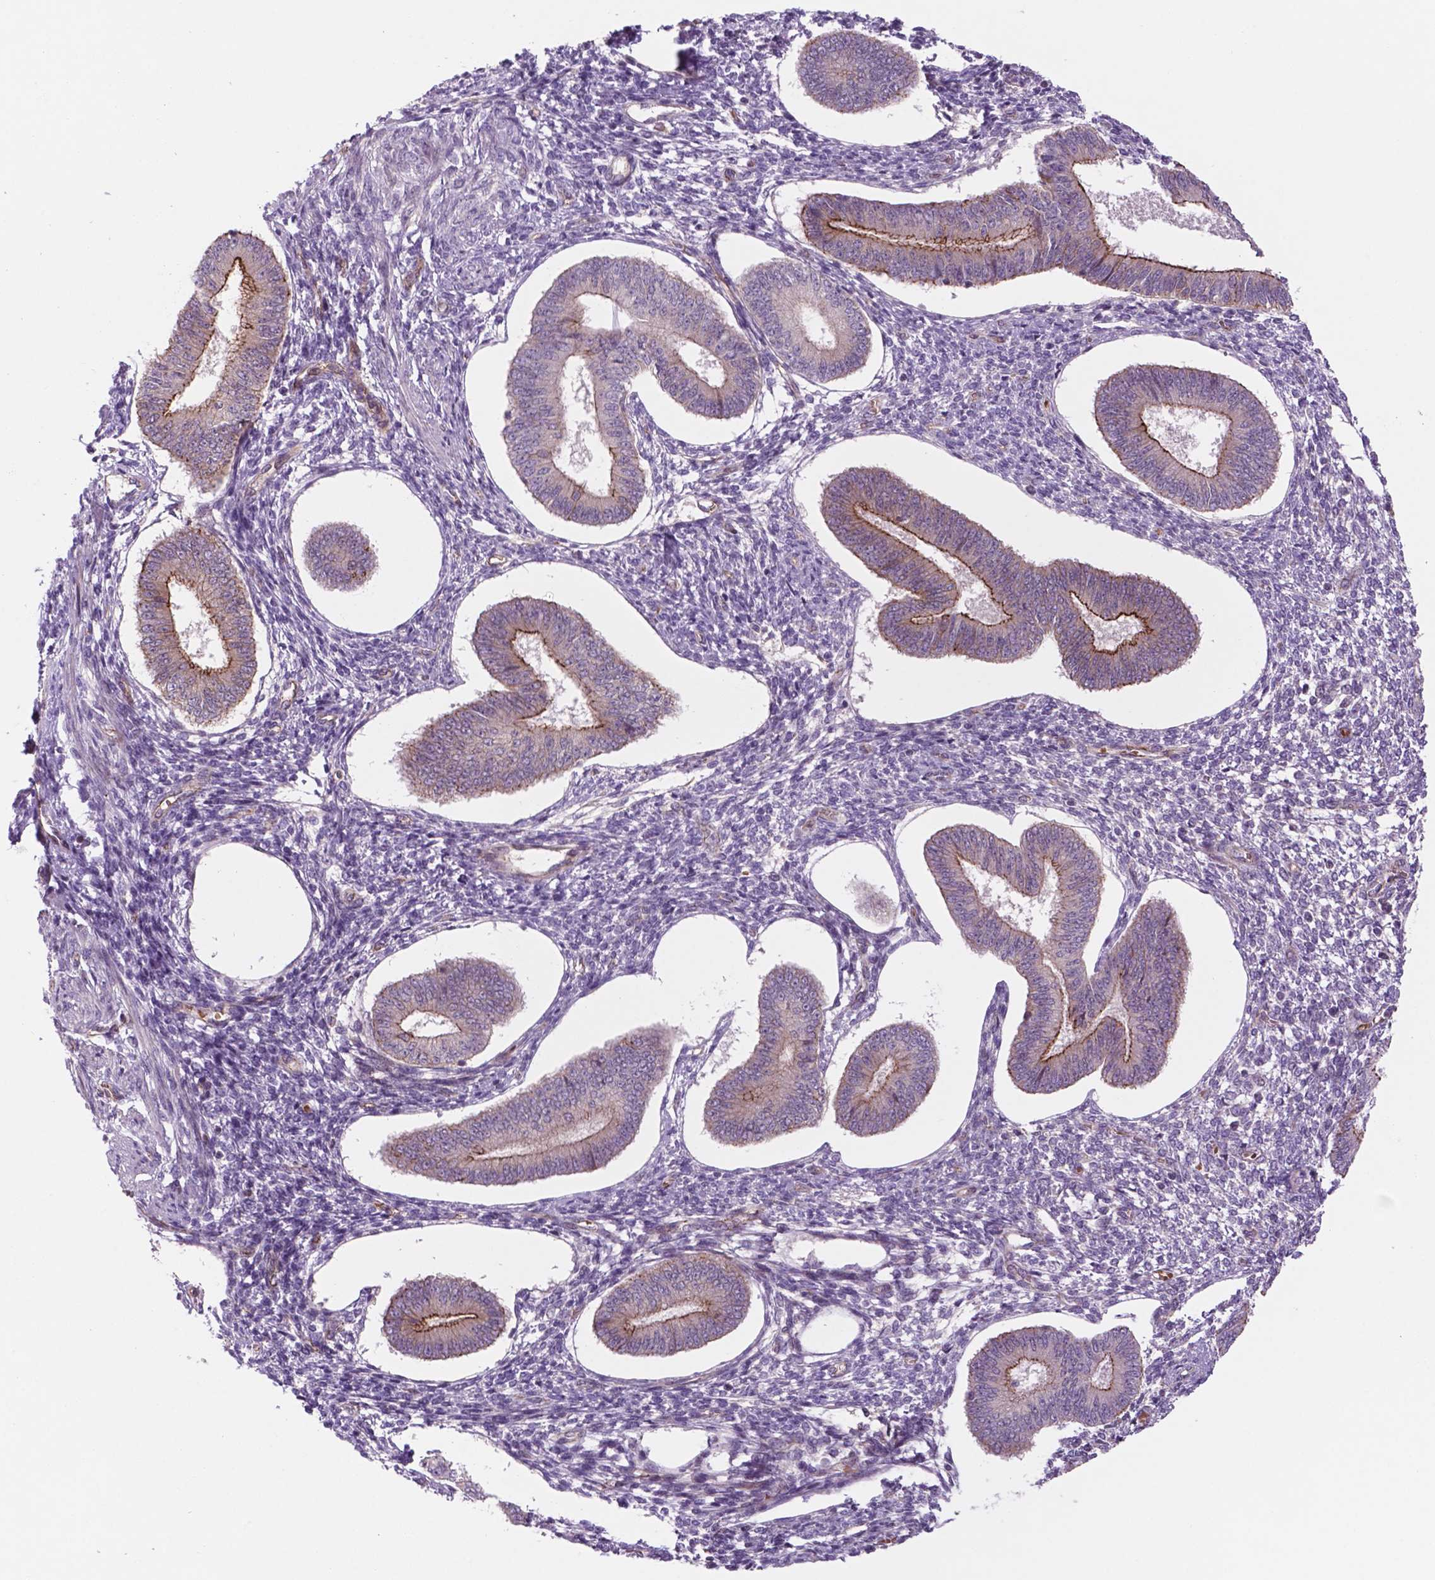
{"staining": {"intensity": "negative", "quantity": "none", "location": "none"}, "tissue": "endometrium", "cell_type": "Cells in endometrial stroma", "image_type": "normal", "snomed": [{"axis": "morphology", "description": "Normal tissue, NOS"}, {"axis": "topography", "description": "Endometrium"}], "caption": "This is a photomicrograph of immunohistochemistry staining of normal endometrium, which shows no positivity in cells in endometrial stroma.", "gene": "RND3", "patient": {"sex": "female", "age": 42}}